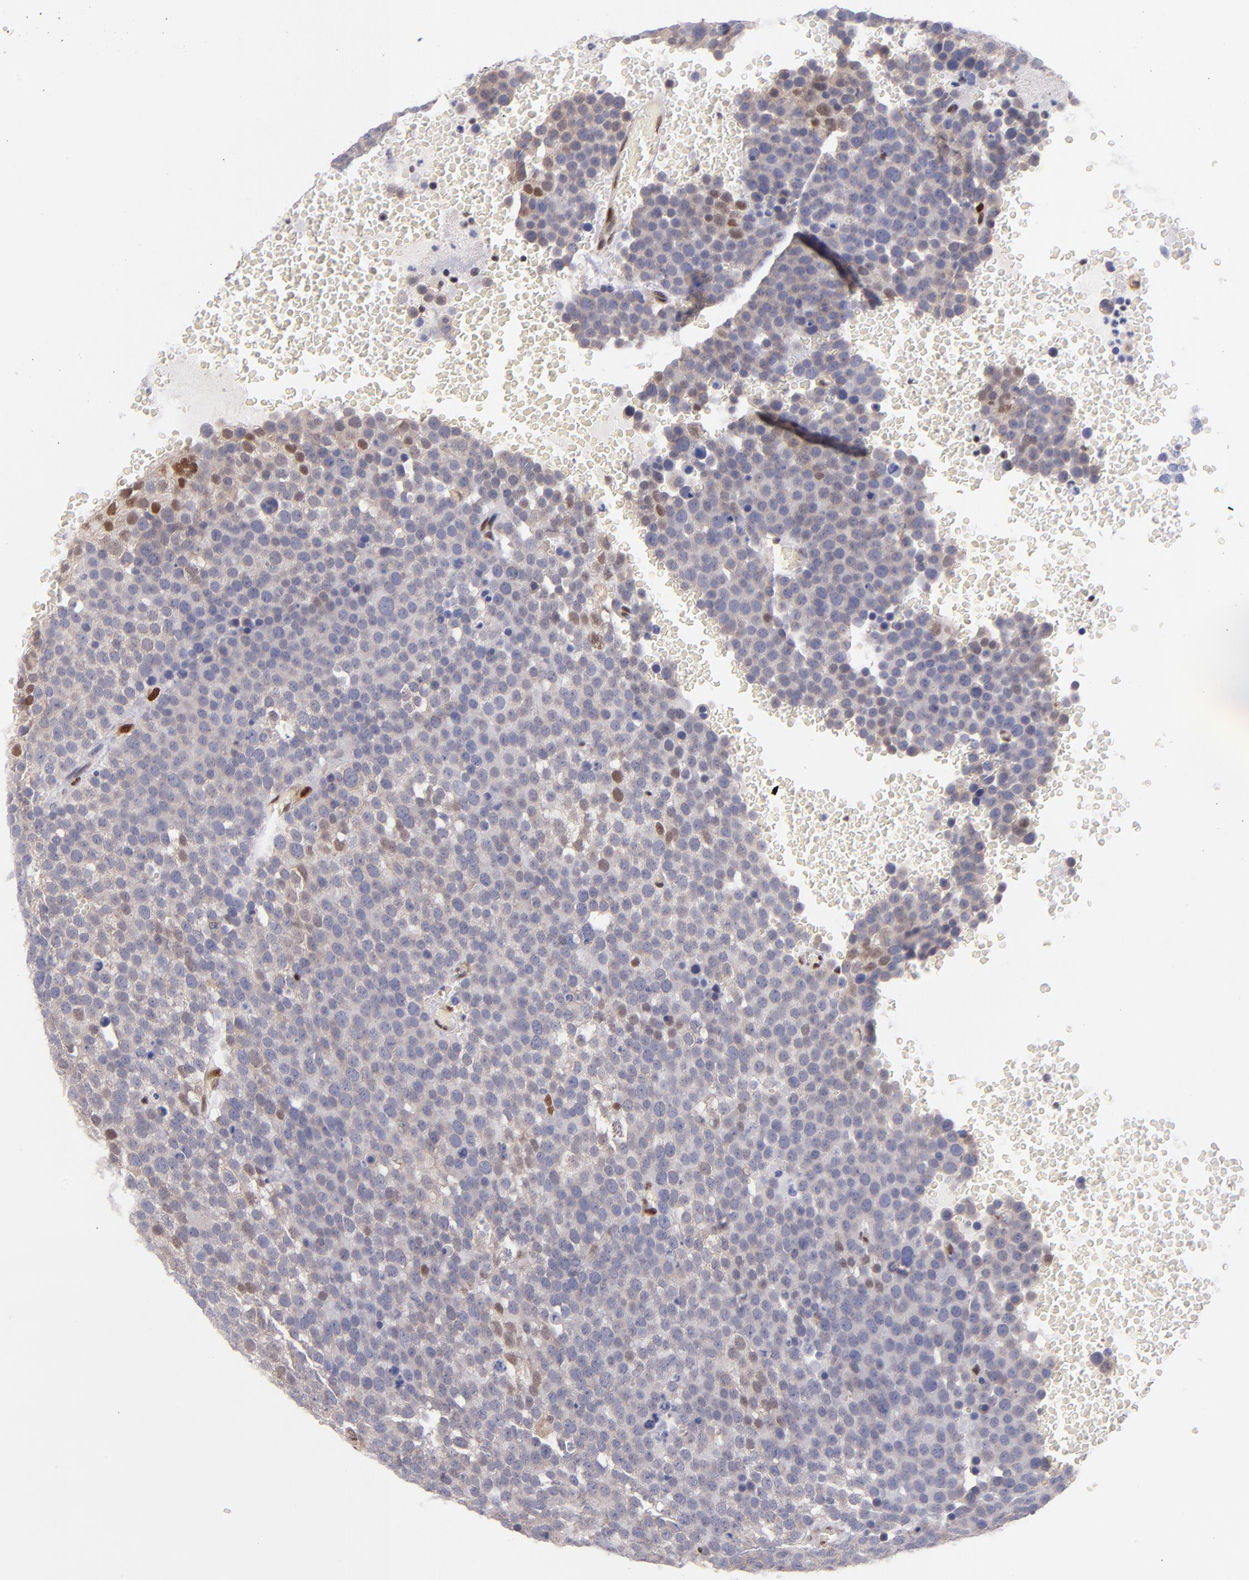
{"staining": {"intensity": "weak", "quantity": "<25%", "location": "nuclear"}, "tissue": "testis cancer", "cell_type": "Tumor cells", "image_type": "cancer", "snomed": [{"axis": "morphology", "description": "Seminoma, NOS"}, {"axis": "topography", "description": "Testis"}], "caption": "A photomicrograph of human testis seminoma is negative for staining in tumor cells.", "gene": "SRF", "patient": {"sex": "male", "age": 71}}